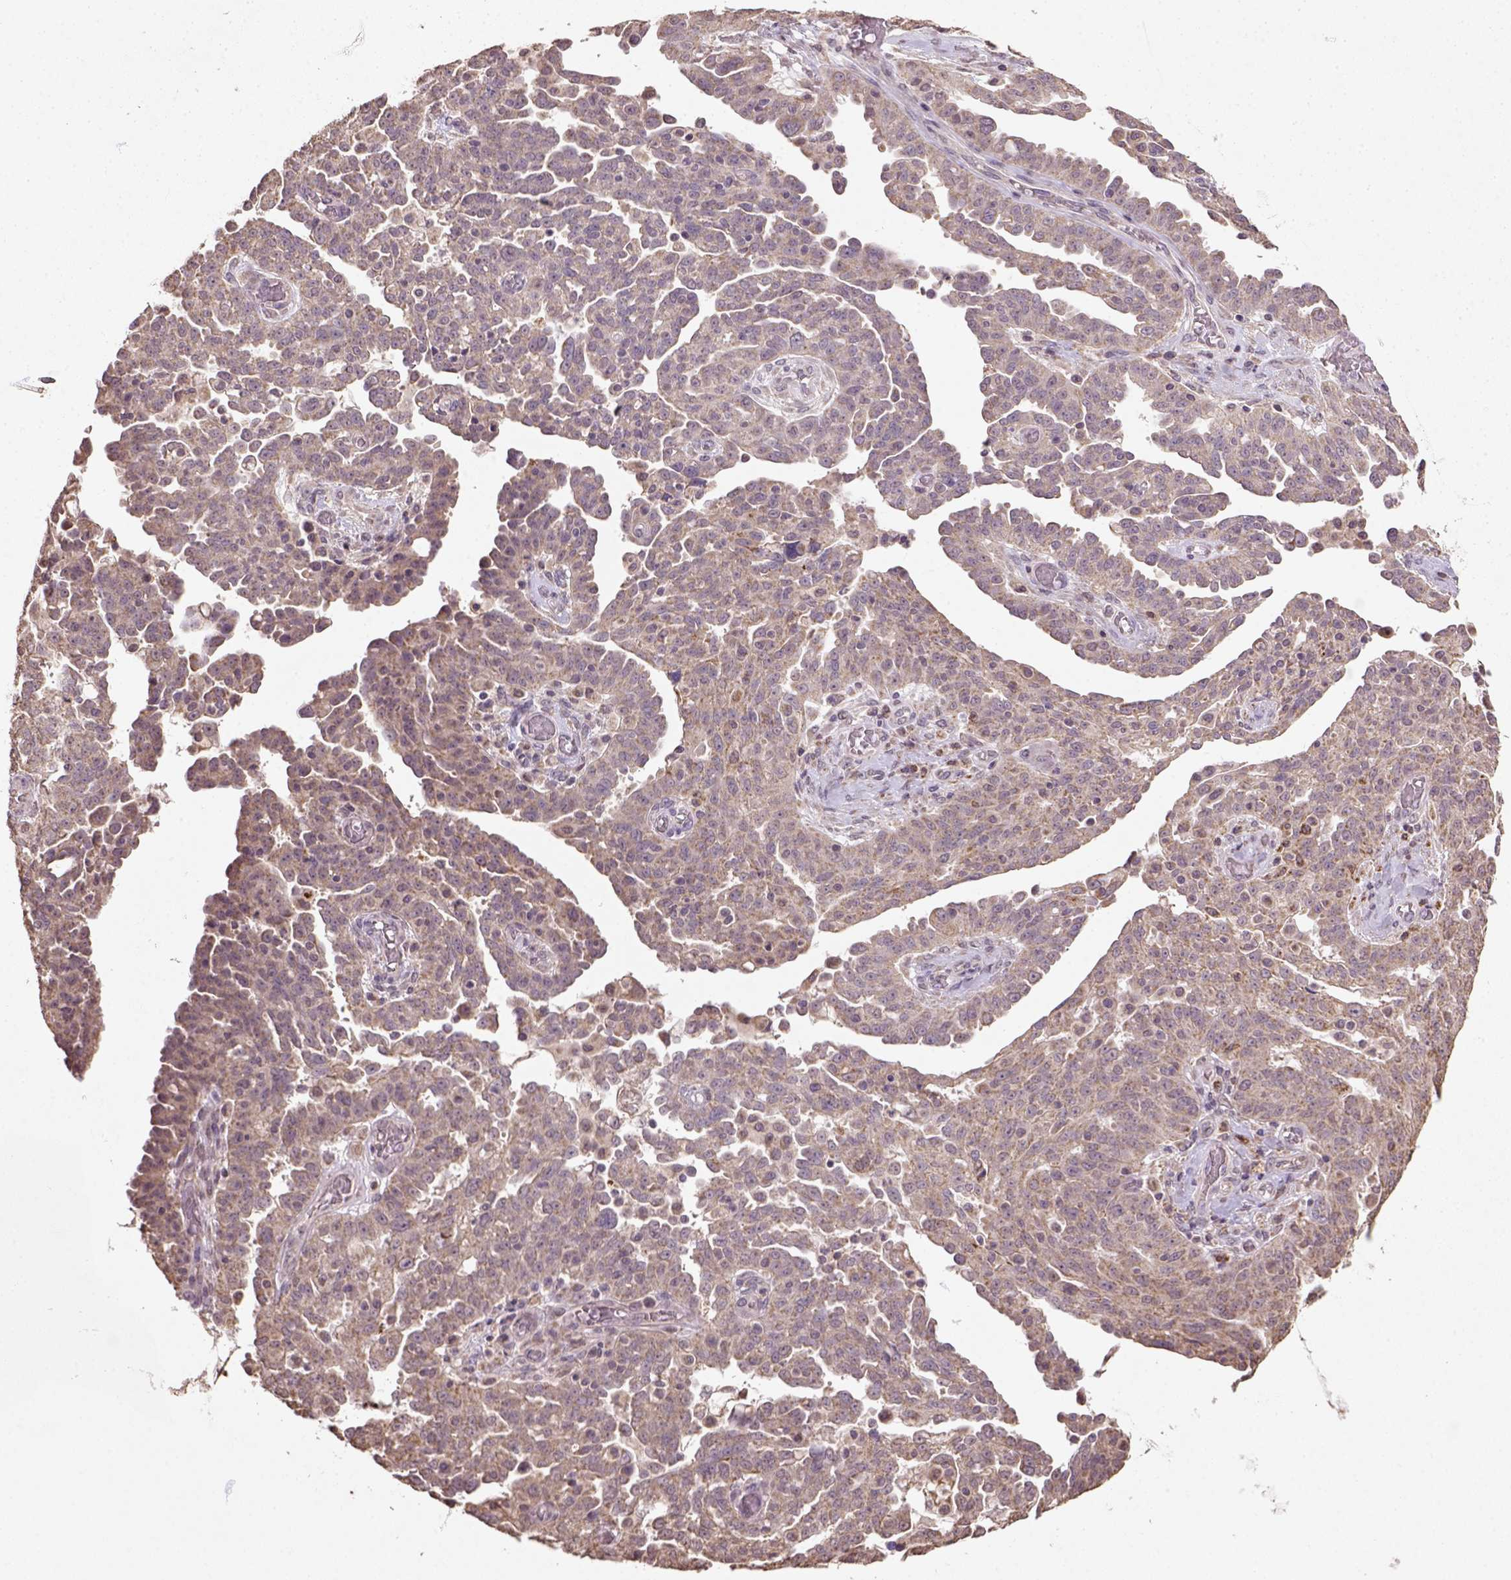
{"staining": {"intensity": "moderate", "quantity": "<25%", "location": "cytoplasmic/membranous"}, "tissue": "ovarian cancer", "cell_type": "Tumor cells", "image_type": "cancer", "snomed": [{"axis": "morphology", "description": "Cystadenocarcinoma, serous, NOS"}, {"axis": "topography", "description": "Ovary"}], "caption": "About <25% of tumor cells in human ovarian cancer exhibit moderate cytoplasmic/membranous protein positivity as visualized by brown immunohistochemical staining.", "gene": "NUDT10", "patient": {"sex": "female", "age": 67}}